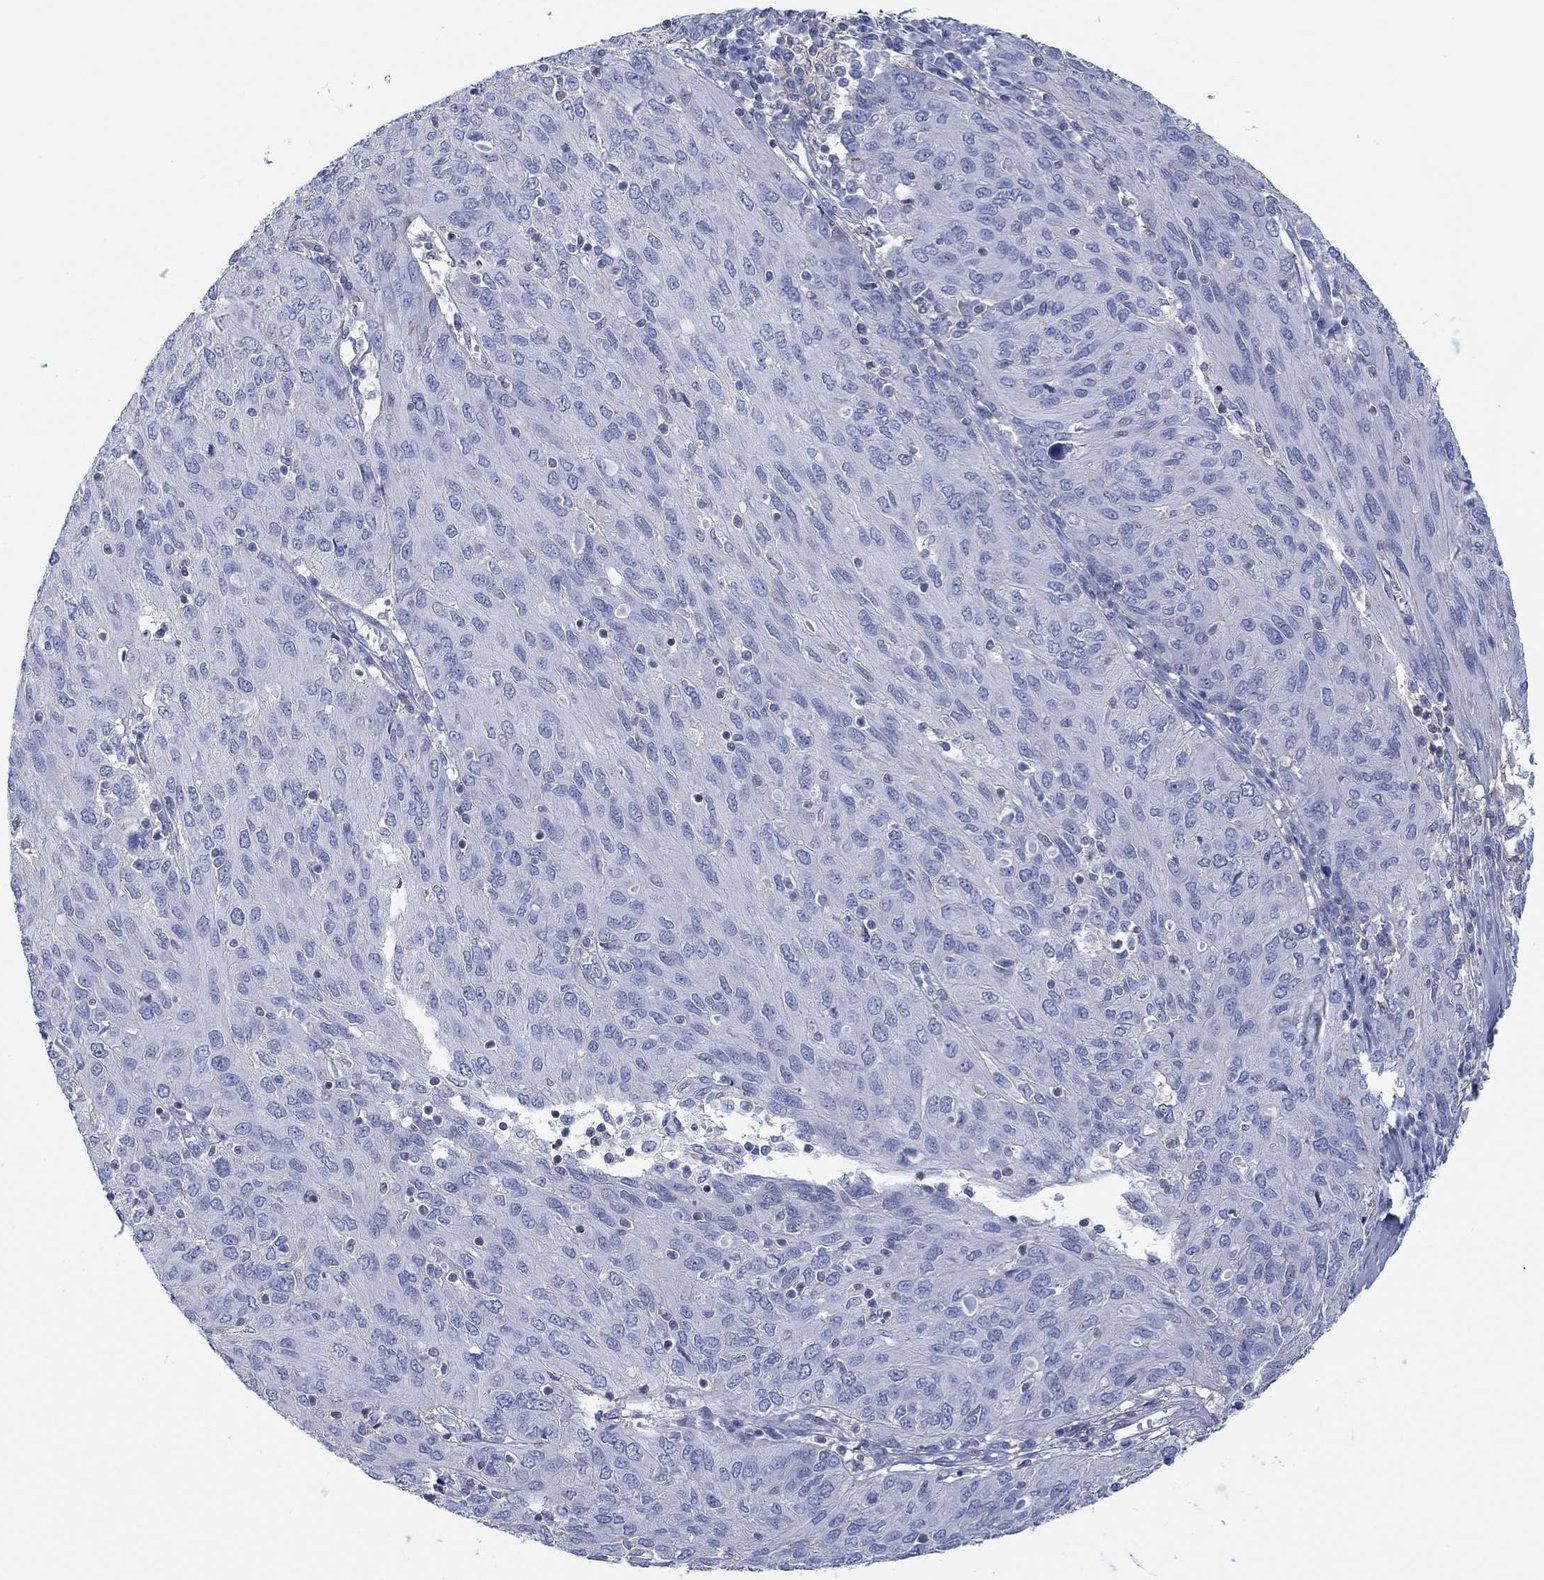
{"staining": {"intensity": "negative", "quantity": "none", "location": "none"}, "tissue": "ovarian cancer", "cell_type": "Tumor cells", "image_type": "cancer", "snomed": [{"axis": "morphology", "description": "Carcinoma, endometroid"}, {"axis": "topography", "description": "Ovary"}], "caption": "This is an IHC image of ovarian endometroid carcinoma. There is no positivity in tumor cells.", "gene": "PPIL6", "patient": {"sex": "female", "age": 50}}